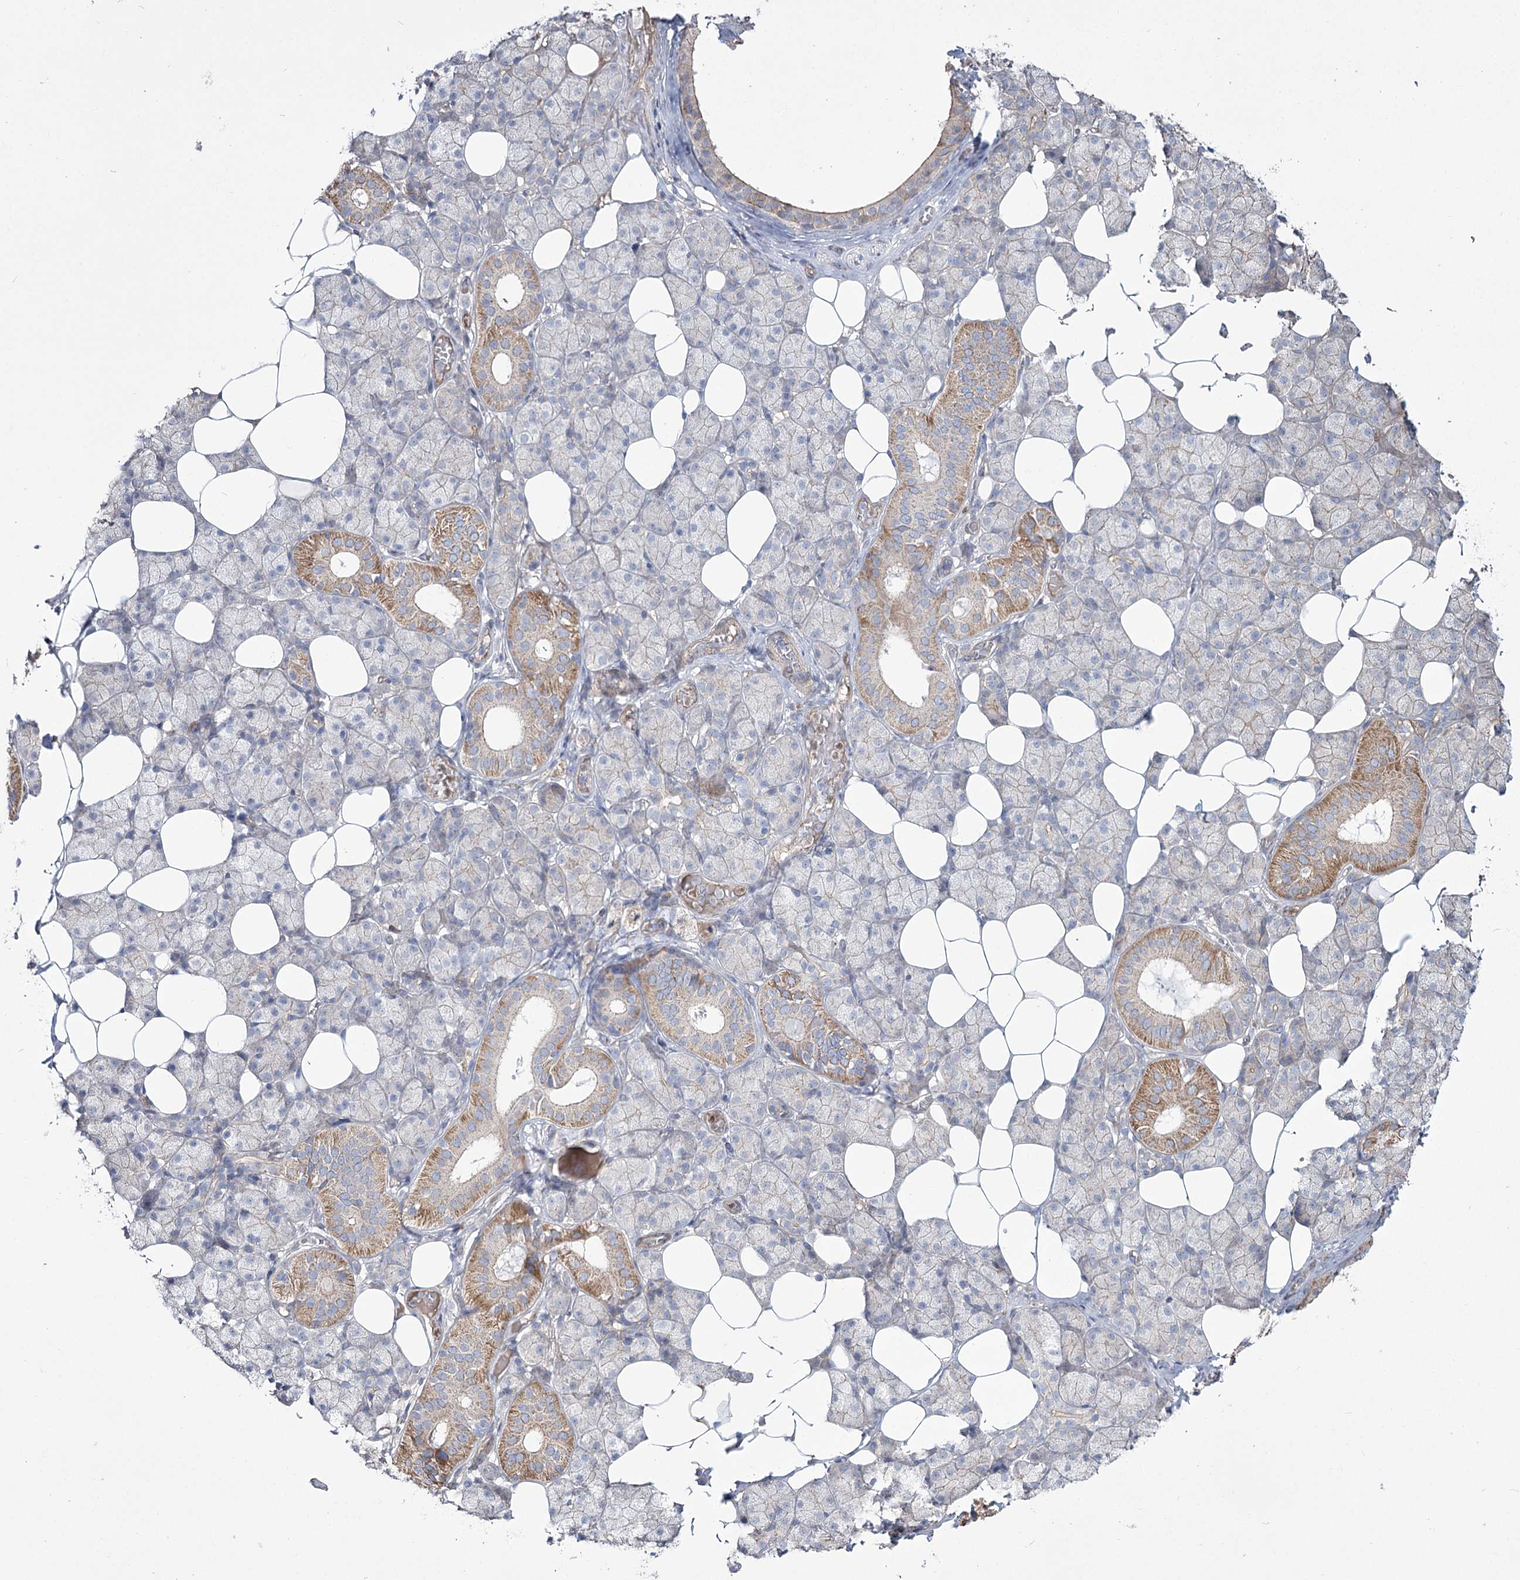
{"staining": {"intensity": "moderate", "quantity": "<25%", "location": "cytoplasmic/membranous"}, "tissue": "salivary gland", "cell_type": "Glandular cells", "image_type": "normal", "snomed": [{"axis": "morphology", "description": "Normal tissue, NOS"}, {"axis": "topography", "description": "Salivary gland"}], "caption": "Immunohistochemistry (IHC) (DAB) staining of benign salivary gland displays moderate cytoplasmic/membranous protein staining in about <25% of glandular cells.", "gene": "ME3", "patient": {"sex": "female", "age": 33}}